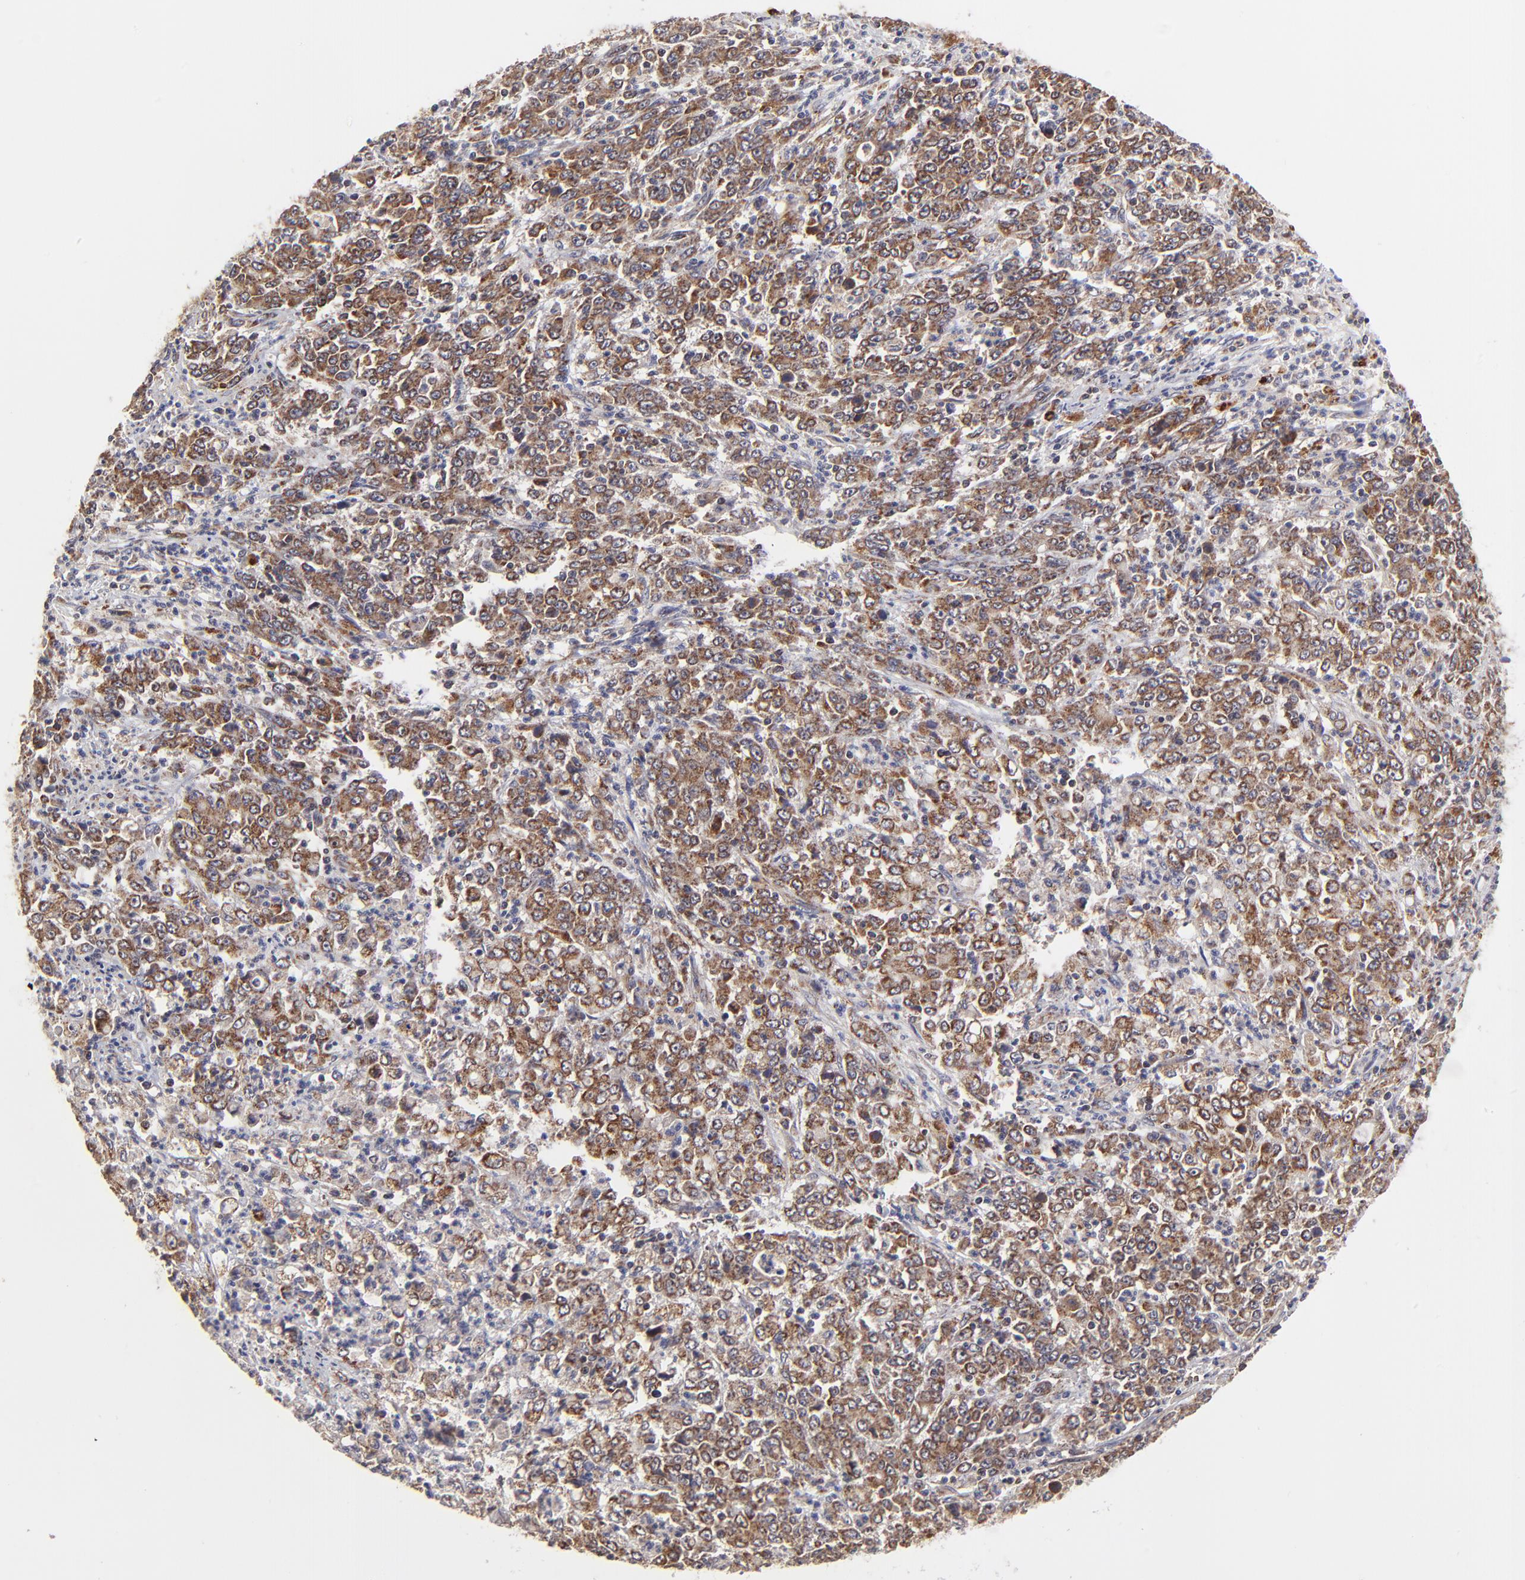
{"staining": {"intensity": "strong", "quantity": ">75%", "location": "cytoplasmic/membranous"}, "tissue": "stomach cancer", "cell_type": "Tumor cells", "image_type": "cancer", "snomed": [{"axis": "morphology", "description": "Adenocarcinoma, NOS"}, {"axis": "topography", "description": "Stomach, lower"}], "caption": "Immunohistochemistry micrograph of human stomach cancer stained for a protein (brown), which shows high levels of strong cytoplasmic/membranous expression in approximately >75% of tumor cells.", "gene": "MAP2K7", "patient": {"sex": "female", "age": 71}}